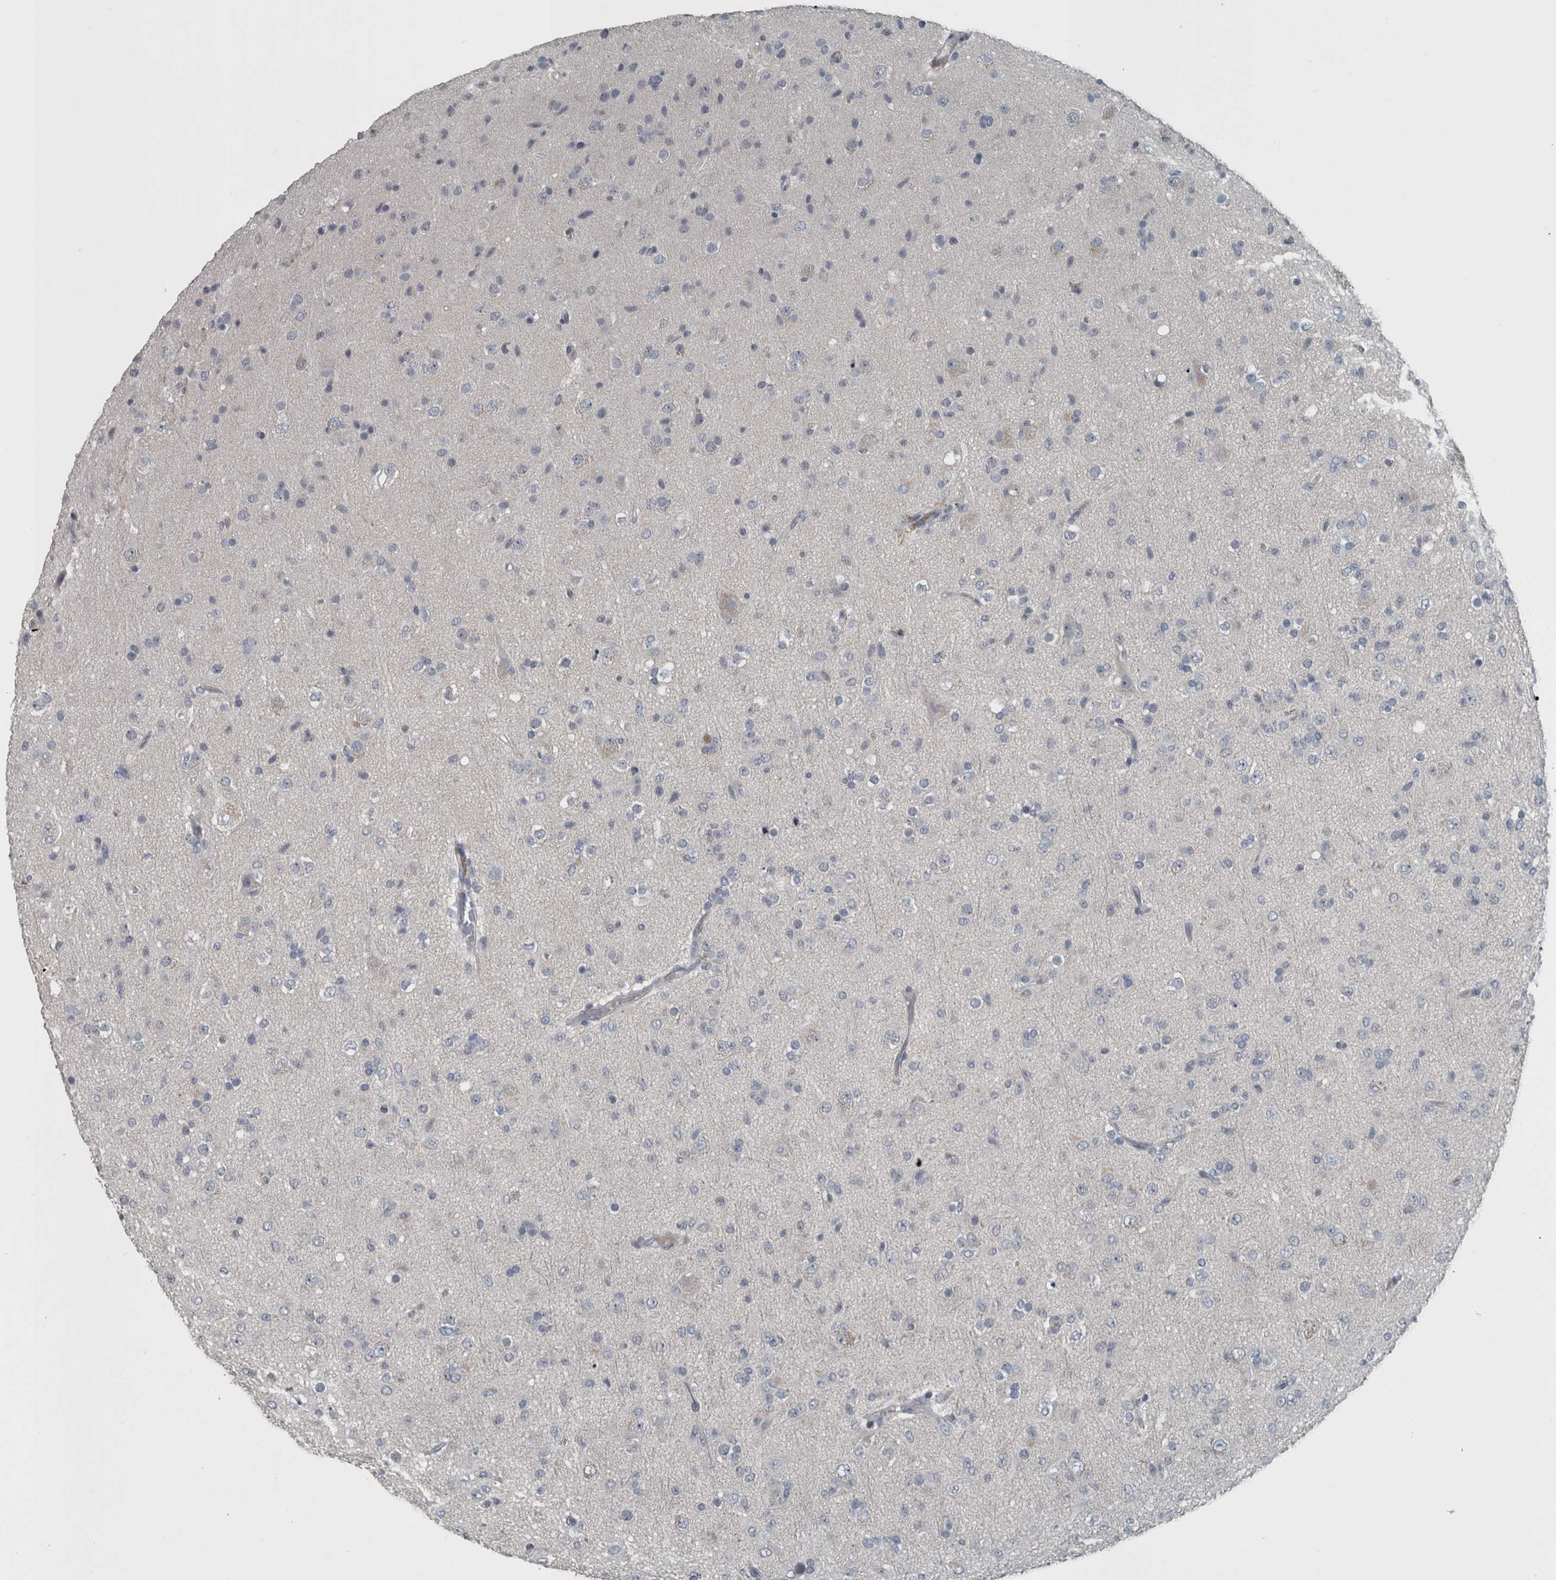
{"staining": {"intensity": "negative", "quantity": "none", "location": "none"}, "tissue": "glioma", "cell_type": "Tumor cells", "image_type": "cancer", "snomed": [{"axis": "morphology", "description": "Glioma, malignant, Low grade"}, {"axis": "topography", "description": "Brain"}], "caption": "Histopathology image shows no significant protein staining in tumor cells of malignant glioma (low-grade).", "gene": "KRT20", "patient": {"sex": "male", "age": 65}}